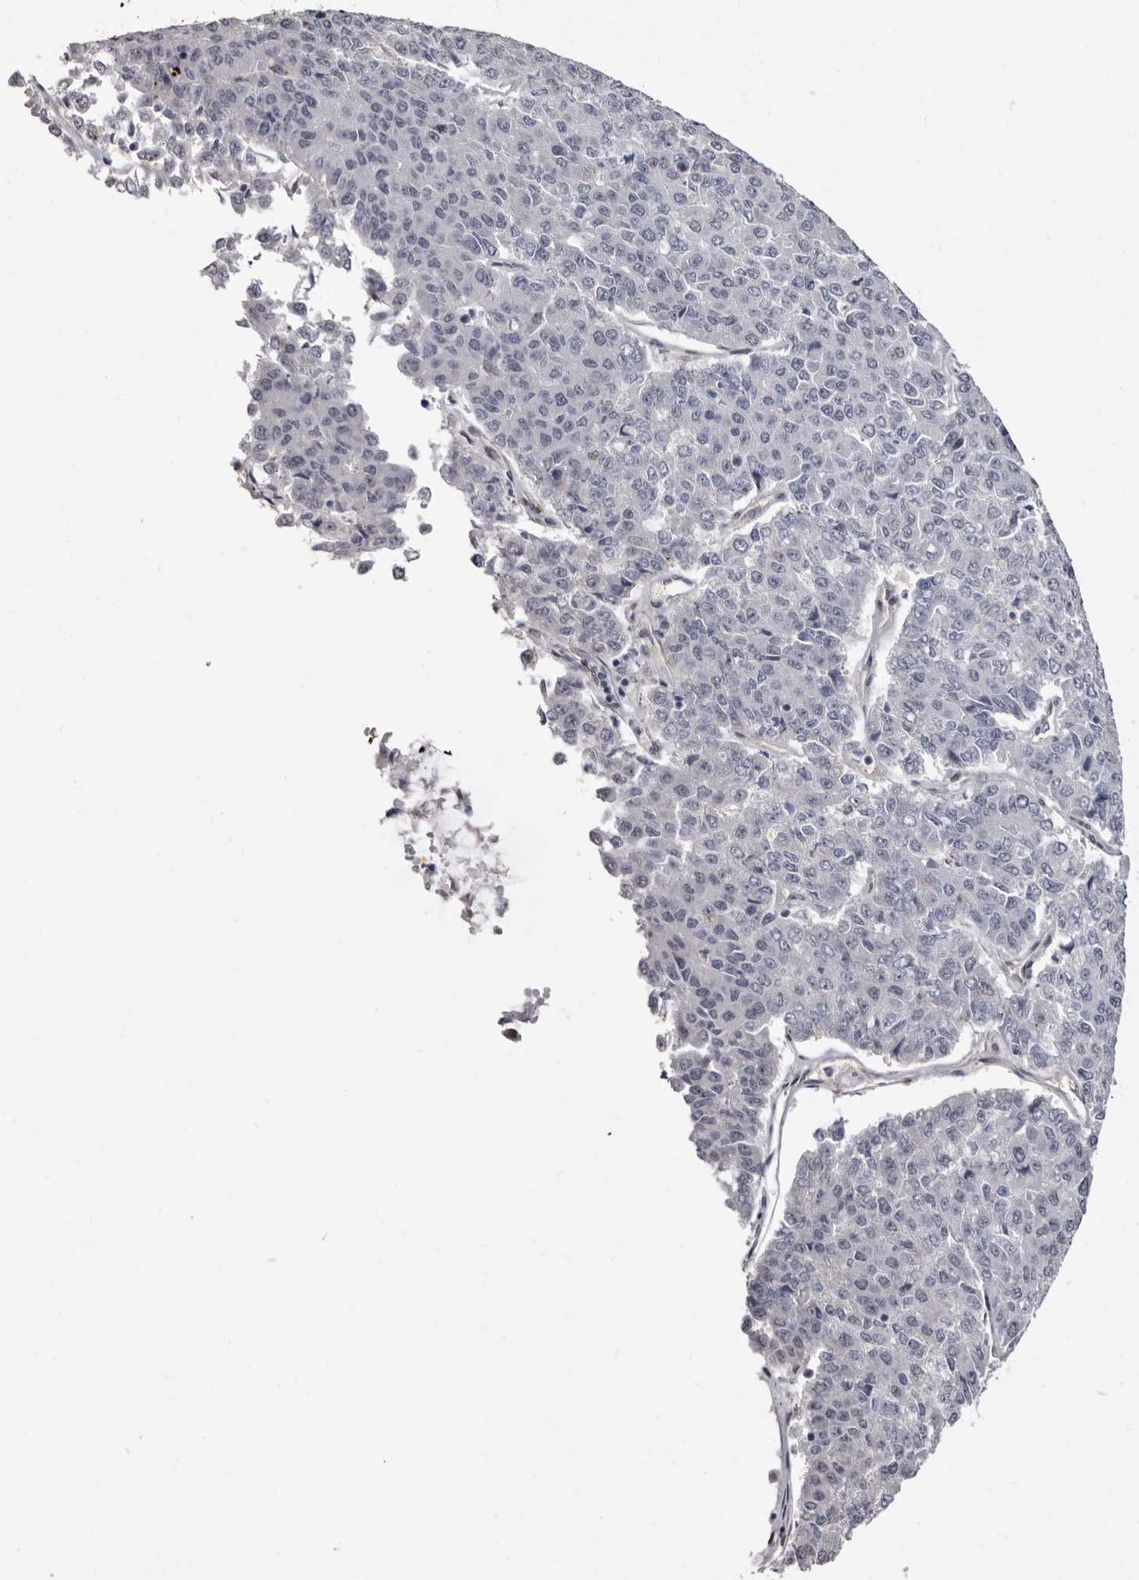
{"staining": {"intensity": "negative", "quantity": "none", "location": "none"}, "tissue": "pancreatic cancer", "cell_type": "Tumor cells", "image_type": "cancer", "snomed": [{"axis": "morphology", "description": "Adenocarcinoma, NOS"}, {"axis": "topography", "description": "Pancreas"}], "caption": "This image is of pancreatic cancer stained with immunohistochemistry to label a protein in brown with the nuclei are counter-stained blue. There is no expression in tumor cells.", "gene": "KHDRBS2", "patient": {"sex": "male", "age": 50}}